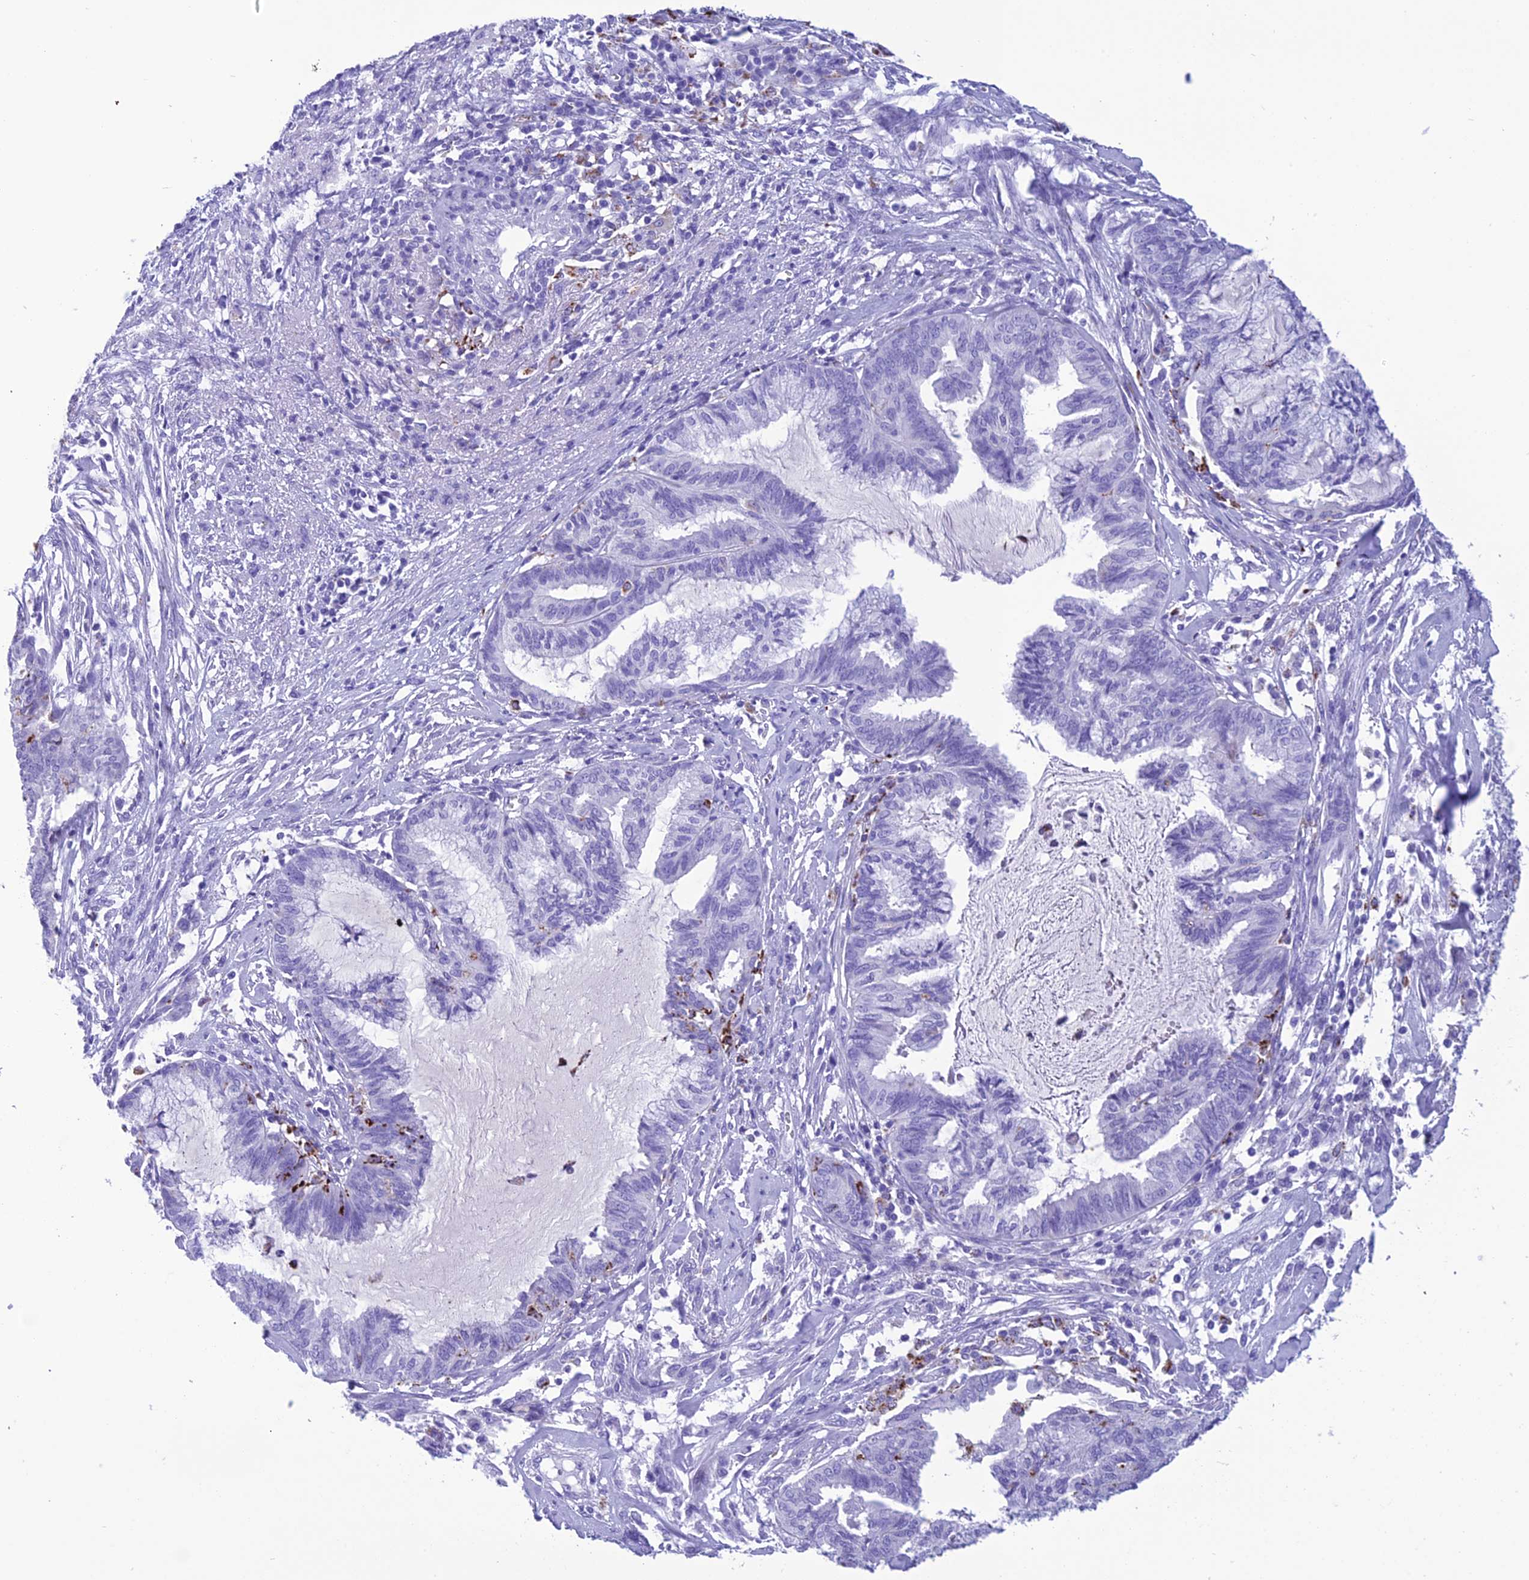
{"staining": {"intensity": "negative", "quantity": "none", "location": "none"}, "tissue": "endometrial cancer", "cell_type": "Tumor cells", "image_type": "cancer", "snomed": [{"axis": "morphology", "description": "Adenocarcinoma, NOS"}, {"axis": "topography", "description": "Endometrium"}], "caption": "Tumor cells show no significant expression in endometrial cancer (adenocarcinoma). (Stains: DAB (3,3'-diaminobenzidine) IHC with hematoxylin counter stain, Microscopy: brightfield microscopy at high magnification).", "gene": "TRAM1L1", "patient": {"sex": "female", "age": 86}}